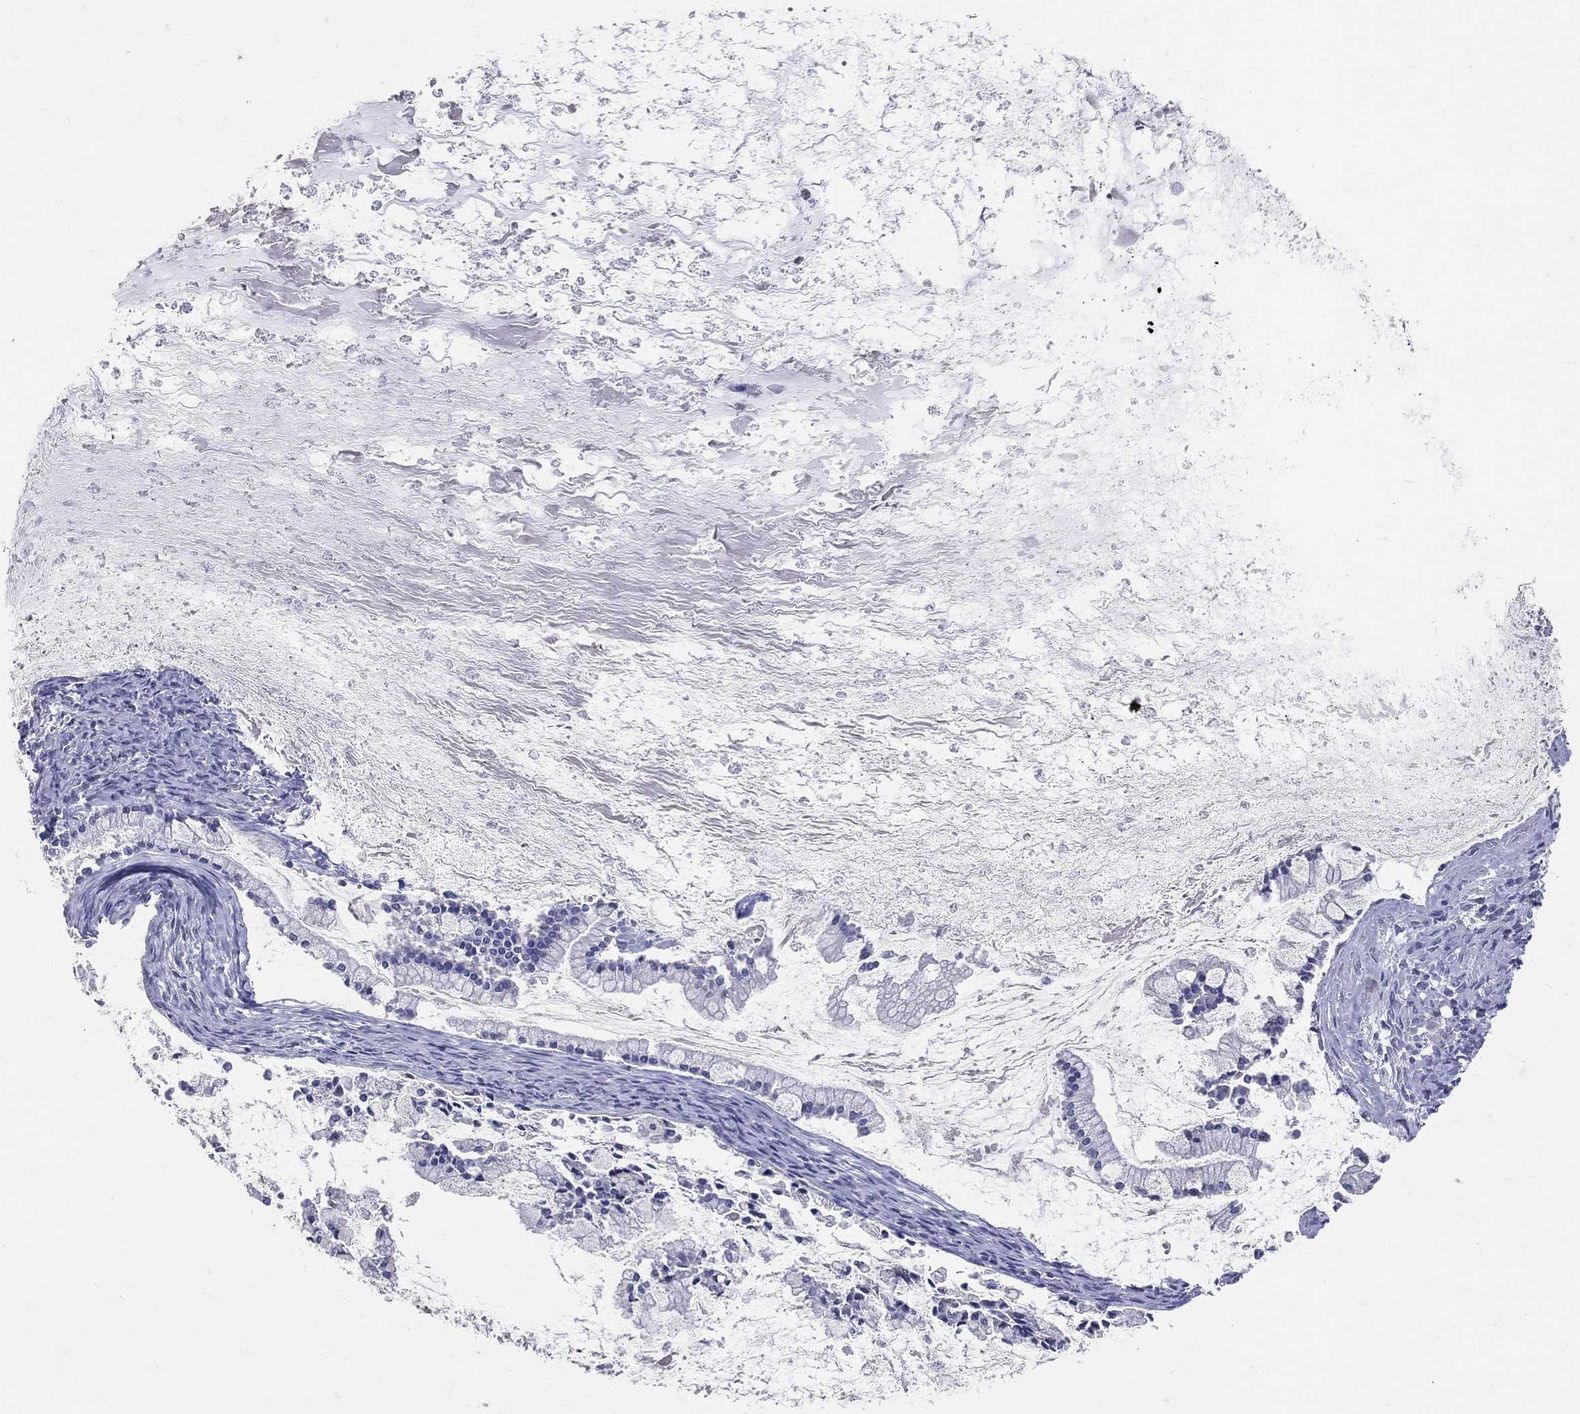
{"staining": {"intensity": "negative", "quantity": "none", "location": "none"}, "tissue": "ovarian cancer", "cell_type": "Tumor cells", "image_type": "cancer", "snomed": [{"axis": "morphology", "description": "Cystadenocarcinoma, mucinous, NOS"}, {"axis": "topography", "description": "Ovary"}], "caption": "This is an immunohistochemistry (IHC) image of mucinous cystadenocarcinoma (ovarian). There is no positivity in tumor cells.", "gene": "LAT", "patient": {"sex": "female", "age": 67}}